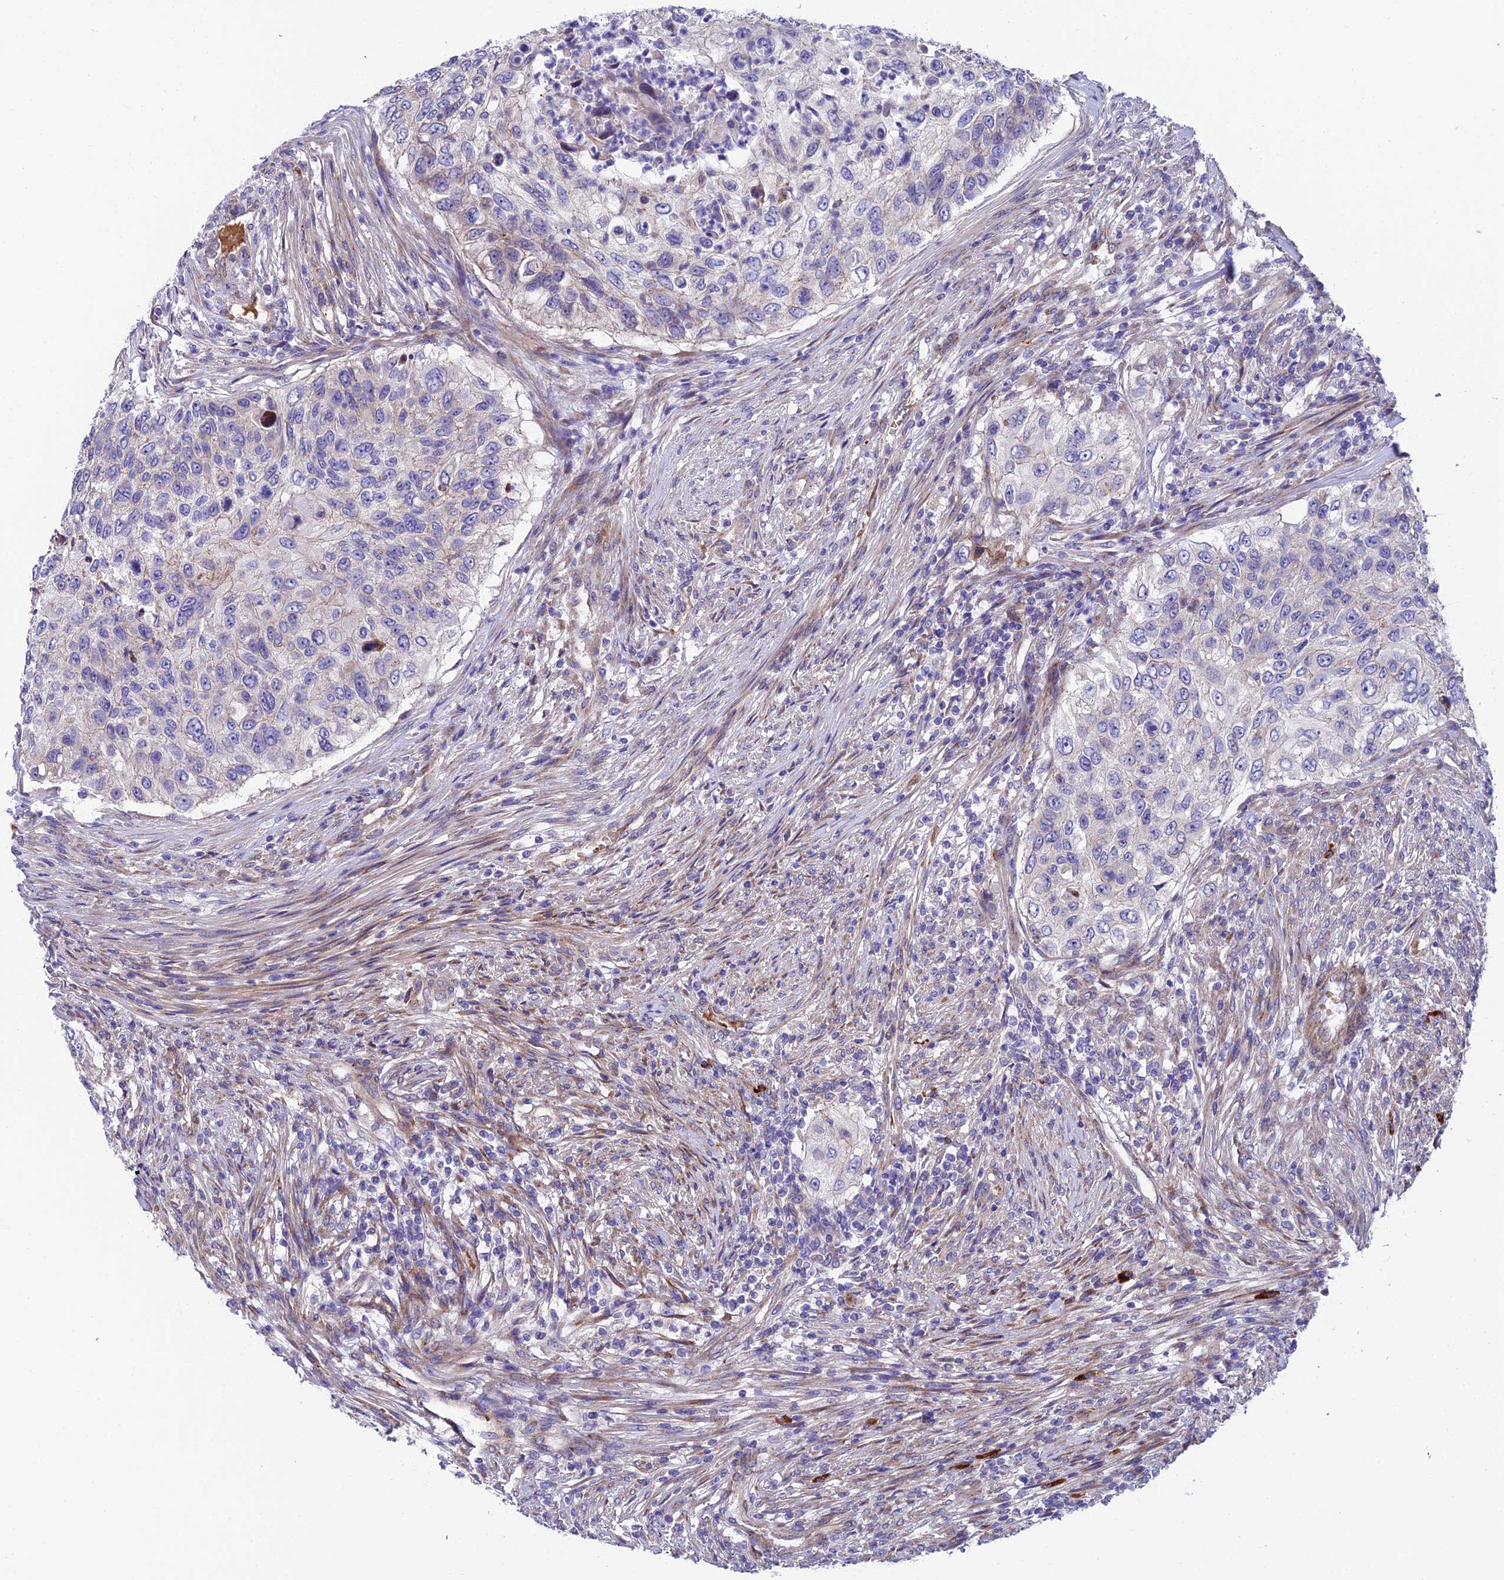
{"staining": {"intensity": "negative", "quantity": "none", "location": "none"}, "tissue": "urothelial cancer", "cell_type": "Tumor cells", "image_type": "cancer", "snomed": [{"axis": "morphology", "description": "Urothelial carcinoma, High grade"}, {"axis": "topography", "description": "Urinary bladder"}], "caption": "Tumor cells are negative for protein expression in human urothelial cancer.", "gene": "MACIR", "patient": {"sex": "female", "age": 60}}